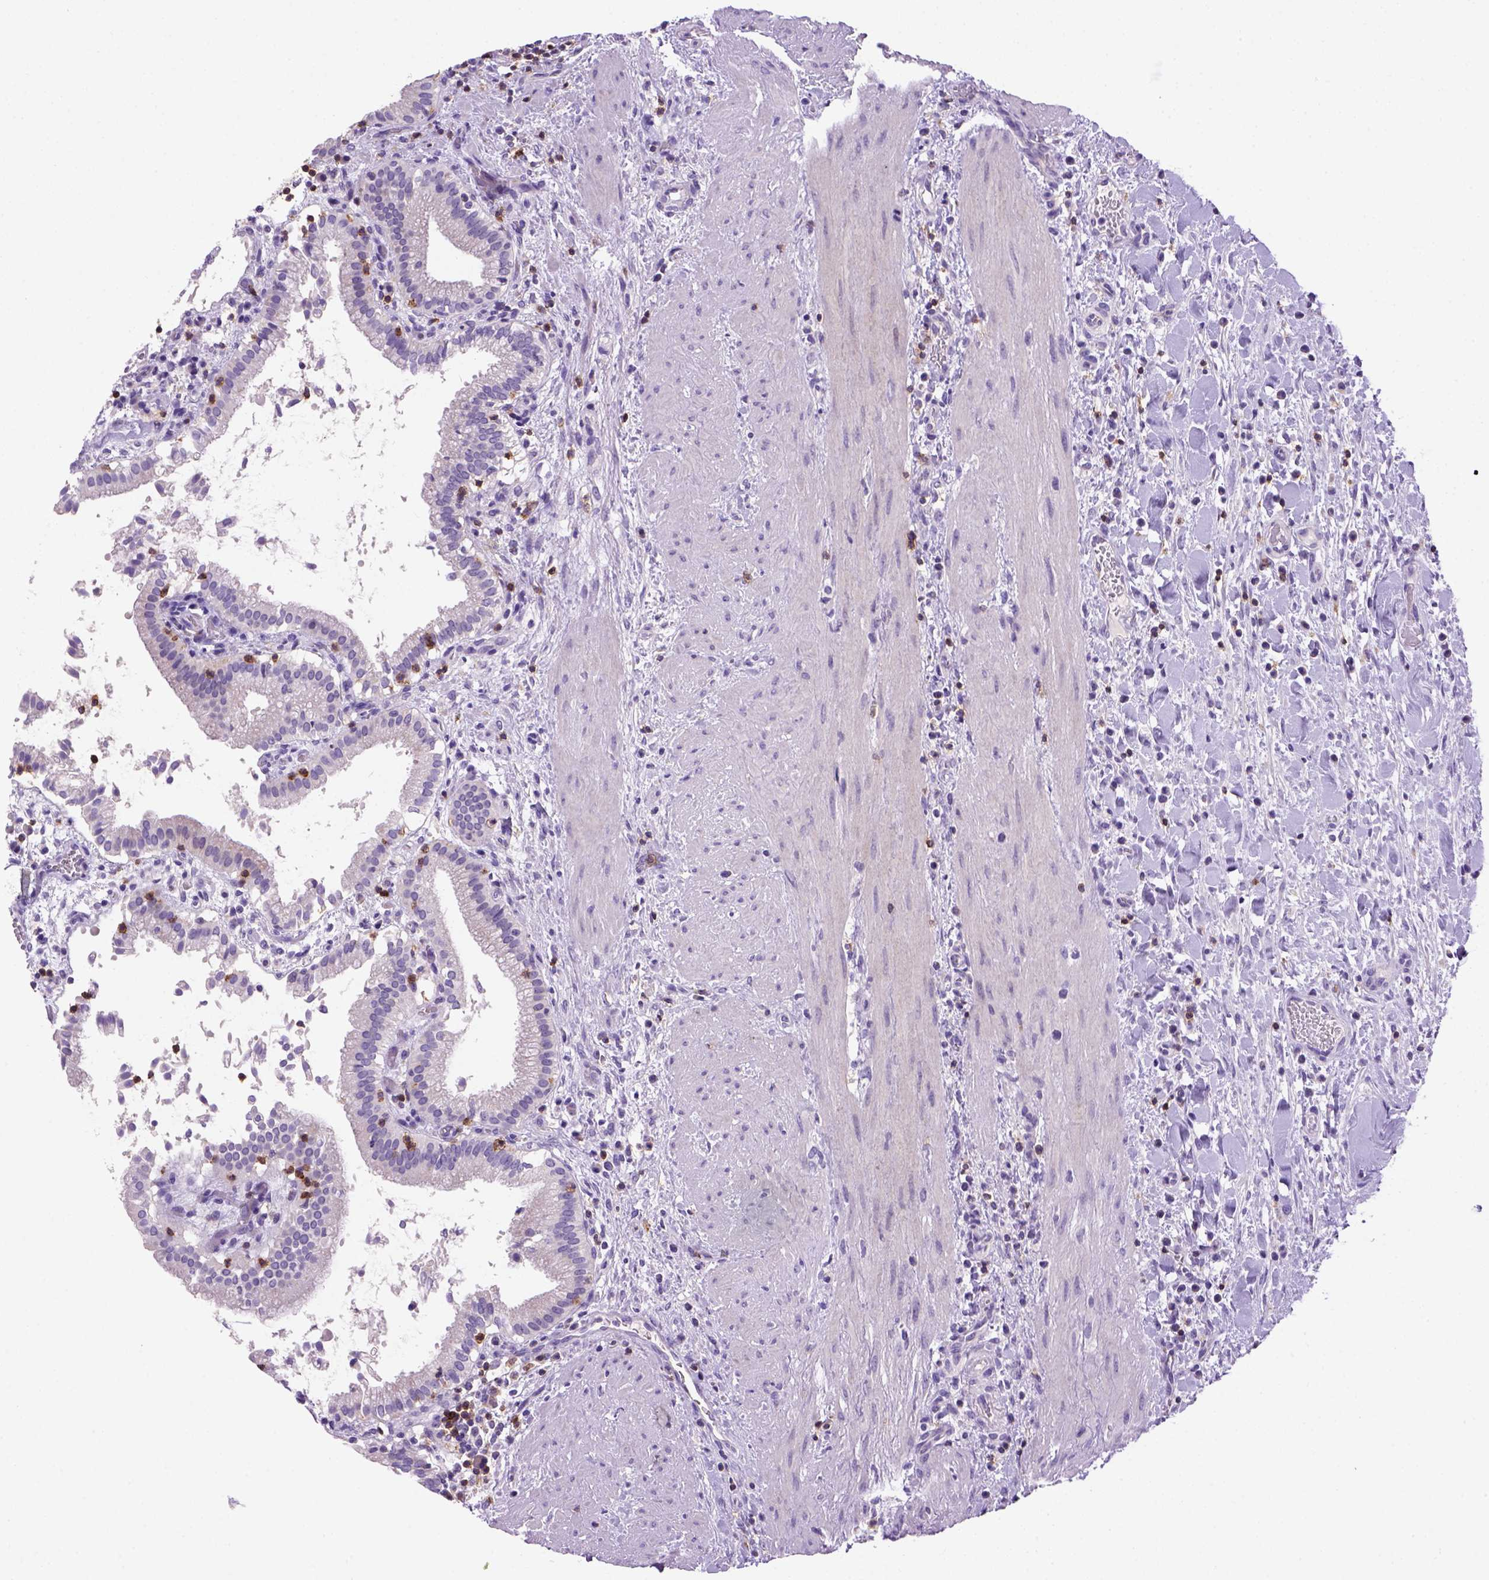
{"staining": {"intensity": "negative", "quantity": "none", "location": "none"}, "tissue": "gallbladder", "cell_type": "Glandular cells", "image_type": "normal", "snomed": [{"axis": "morphology", "description": "Normal tissue, NOS"}, {"axis": "topography", "description": "Gallbladder"}], "caption": "An immunohistochemistry (IHC) photomicrograph of benign gallbladder is shown. There is no staining in glandular cells of gallbladder. Brightfield microscopy of immunohistochemistry stained with DAB (3,3'-diaminobenzidine) (brown) and hematoxylin (blue), captured at high magnification.", "gene": "CD3E", "patient": {"sex": "male", "age": 42}}